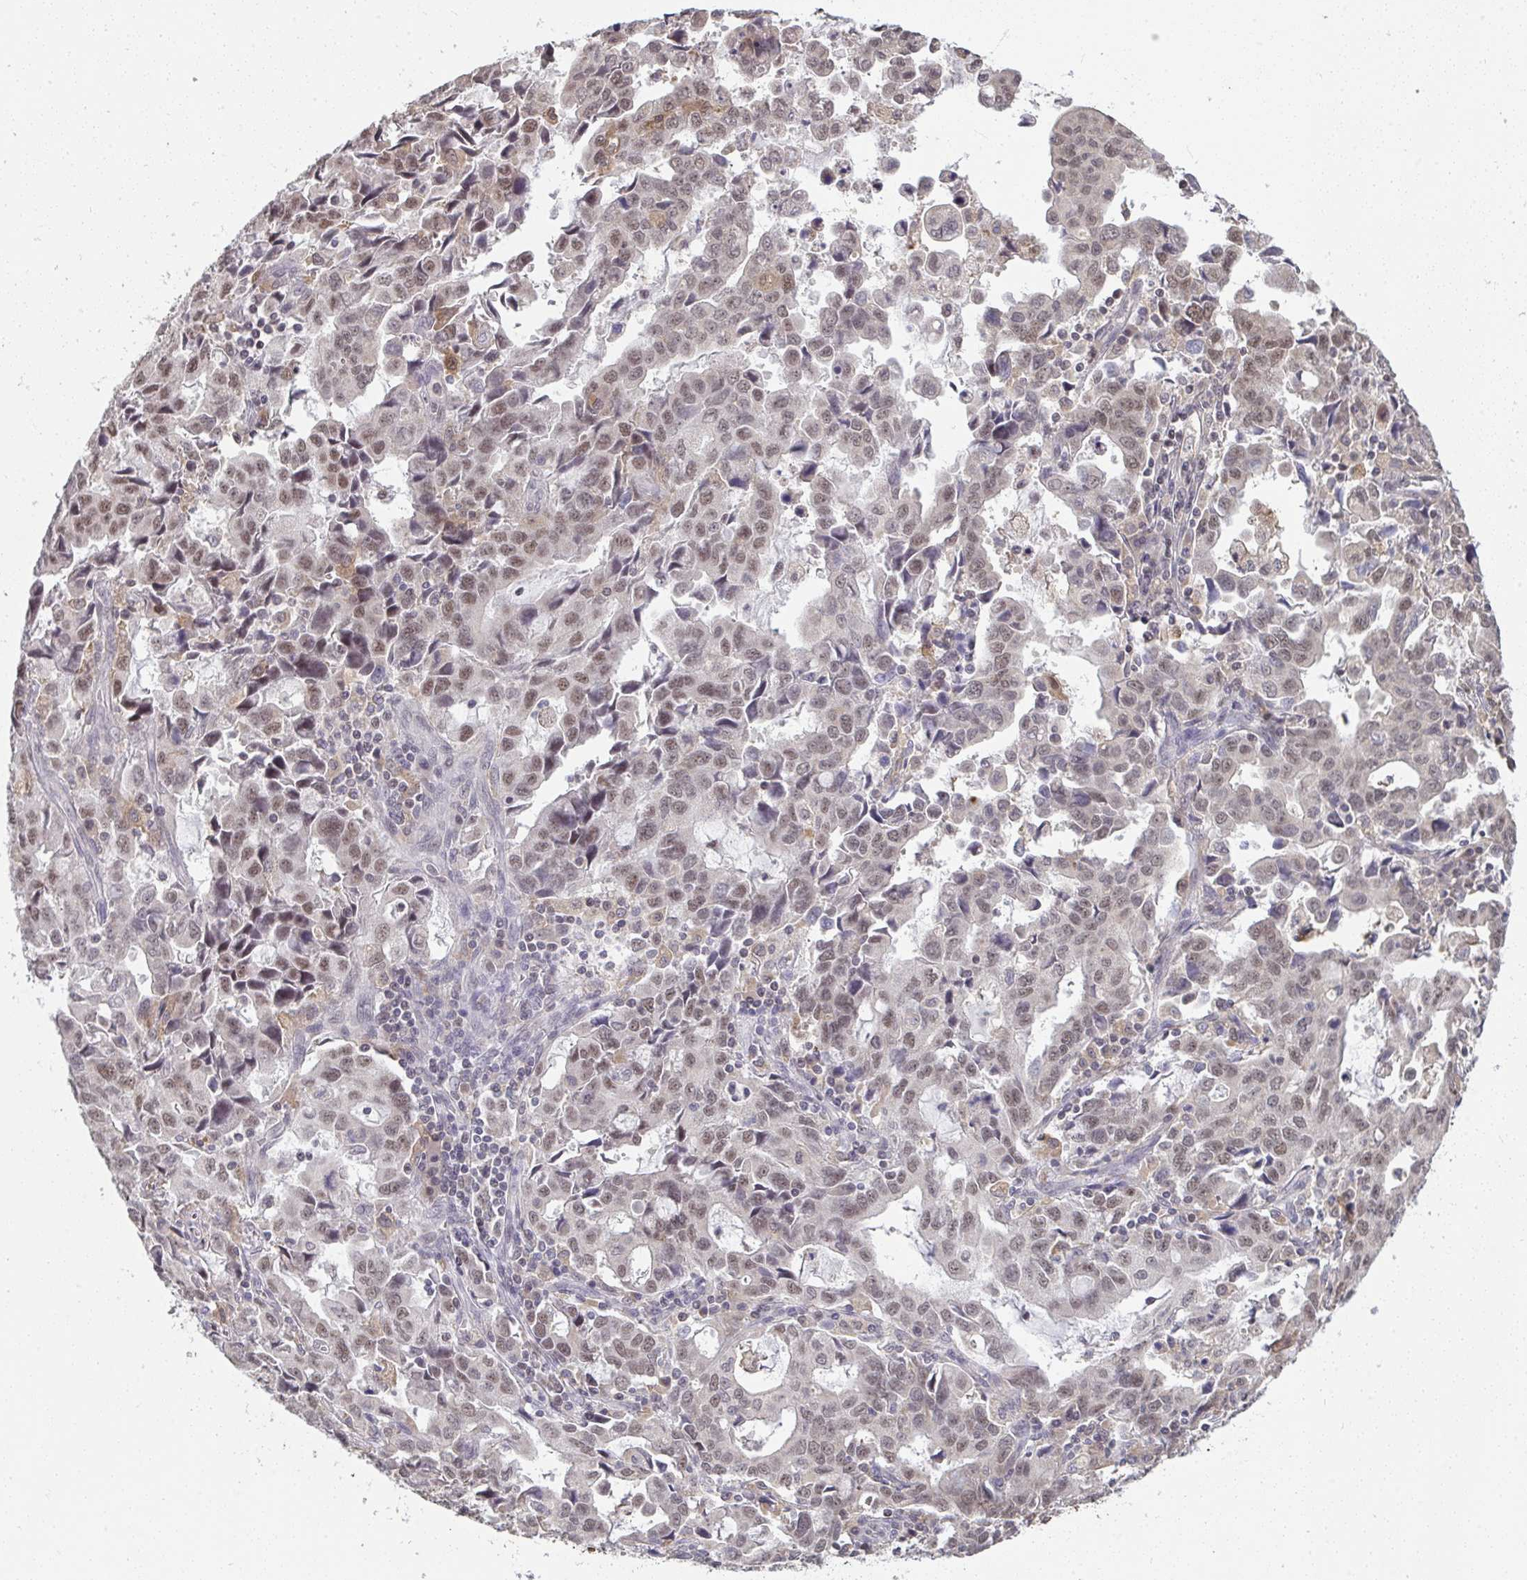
{"staining": {"intensity": "weak", "quantity": ">75%", "location": "nuclear"}, "tissue": "stomach cancer", "cell_type": "Tumor cells", "image_type": "cancer", "snomed": [{"axis": "morphology", "description": "Adenocarcinoma, NOS"}, {"axis": "topography", "description": "Stomach, upper"}], "caption": "This histopathology image reveals IHC staining of stomach adenocarcinoma, with low weak nuclear staining in about >75% of tumor cells.", "gene": "SAP30", "patient": {"sex": "male", "age": 85}}